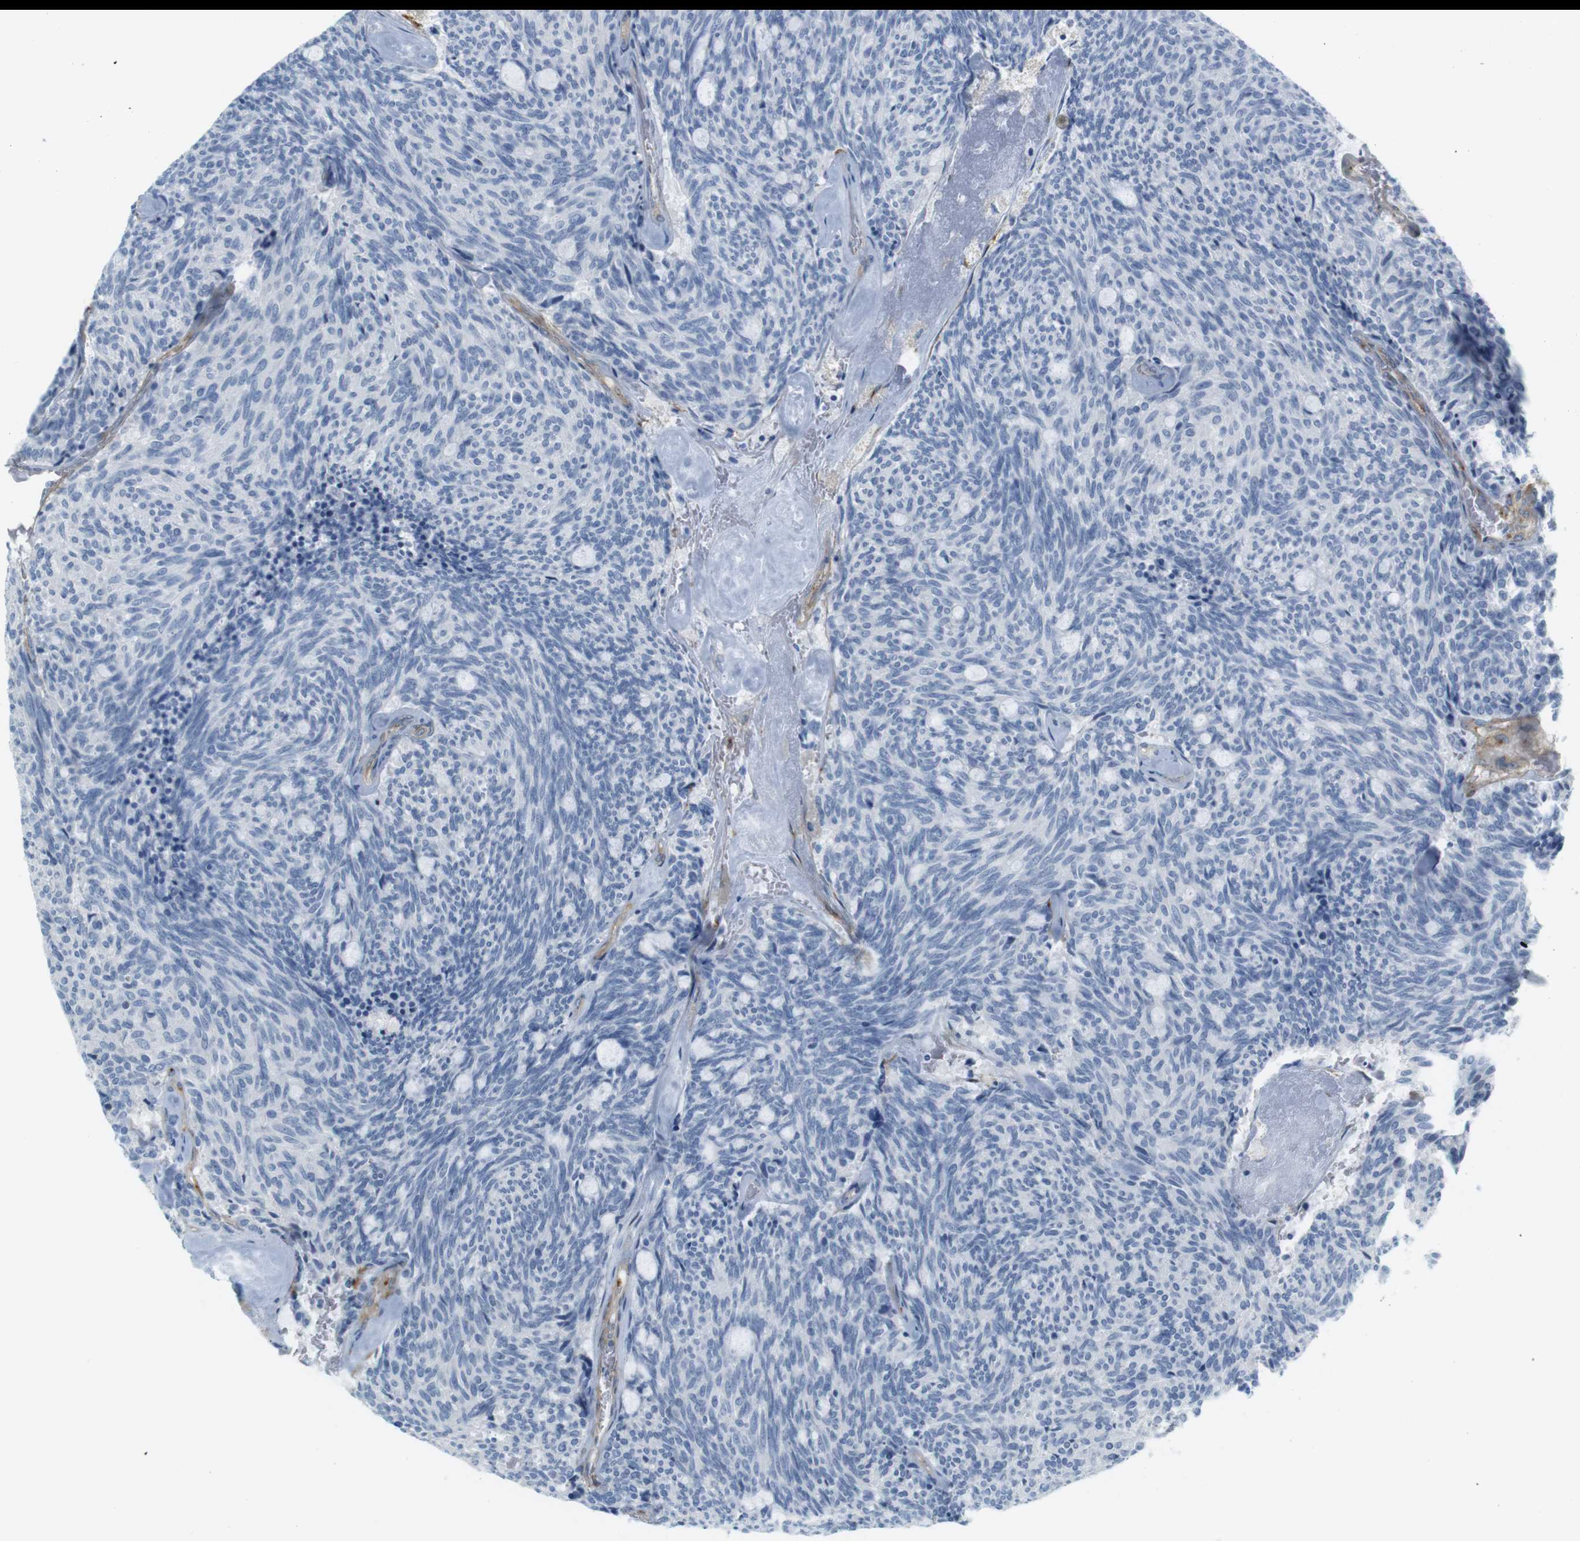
{"staining": {"intensity": "negative", "quantity": "none", "location": "none"}, "tissue": "carcinoid", "cell_type": "Tumor cells", "image_type": "cancer", "snomed": [{"axis": "morphology", "description": "Carcinoid, malignant, NOS"}, {"axis": "topography", "description": "Pancreas"}], "caption": "Immunohistochemical staining of malignant carcinoid displays no significant positivity in tumor cells. (Brightfield microscopy of DAB (3,3'-diaminobenzidine) immunohistochemistry at high magnification).", "gene": "F2R", "patient": {"sex": "female", "age": 54}}